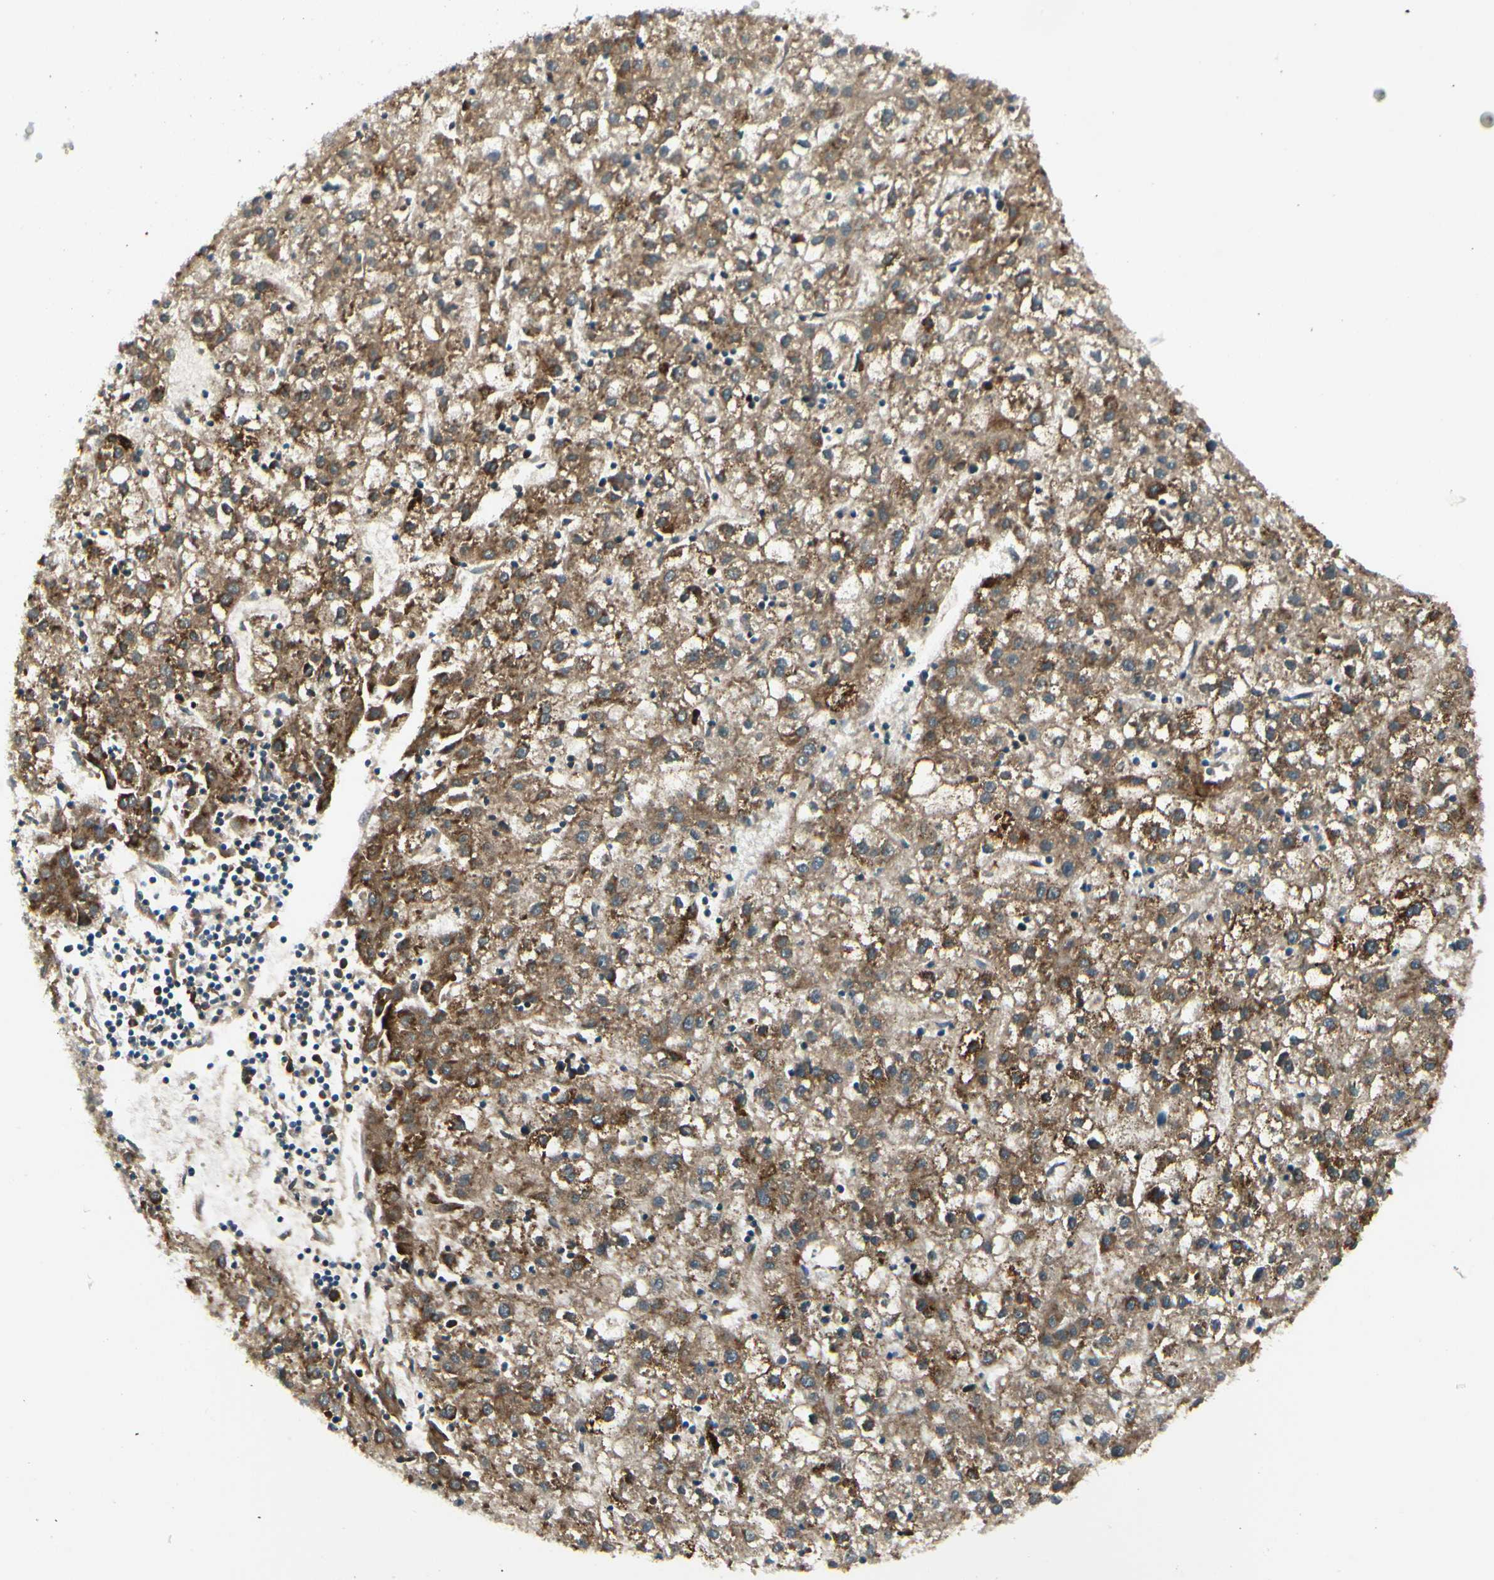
{"staining": {"intensity": "strong", "quantity": ">75%", "location": "cytoplasmic/membranous"}, "tissue": "liver cancer", "cell_type": "Tumor cells", "image_type": "cancer", "snomed": [{"axis": "morphology", "description": "Carcinoma, Hepatocellular, NOS"}, {"axis": "topography", "description": "Liver"}], "caption": "A brown stain shows strong cytoplasmic/membranous staining of a protein in human liver hepatocellular carcinoma tumor cells.", "gene": "BNIP1", "patient": {"sex": "male", "age": 72}}